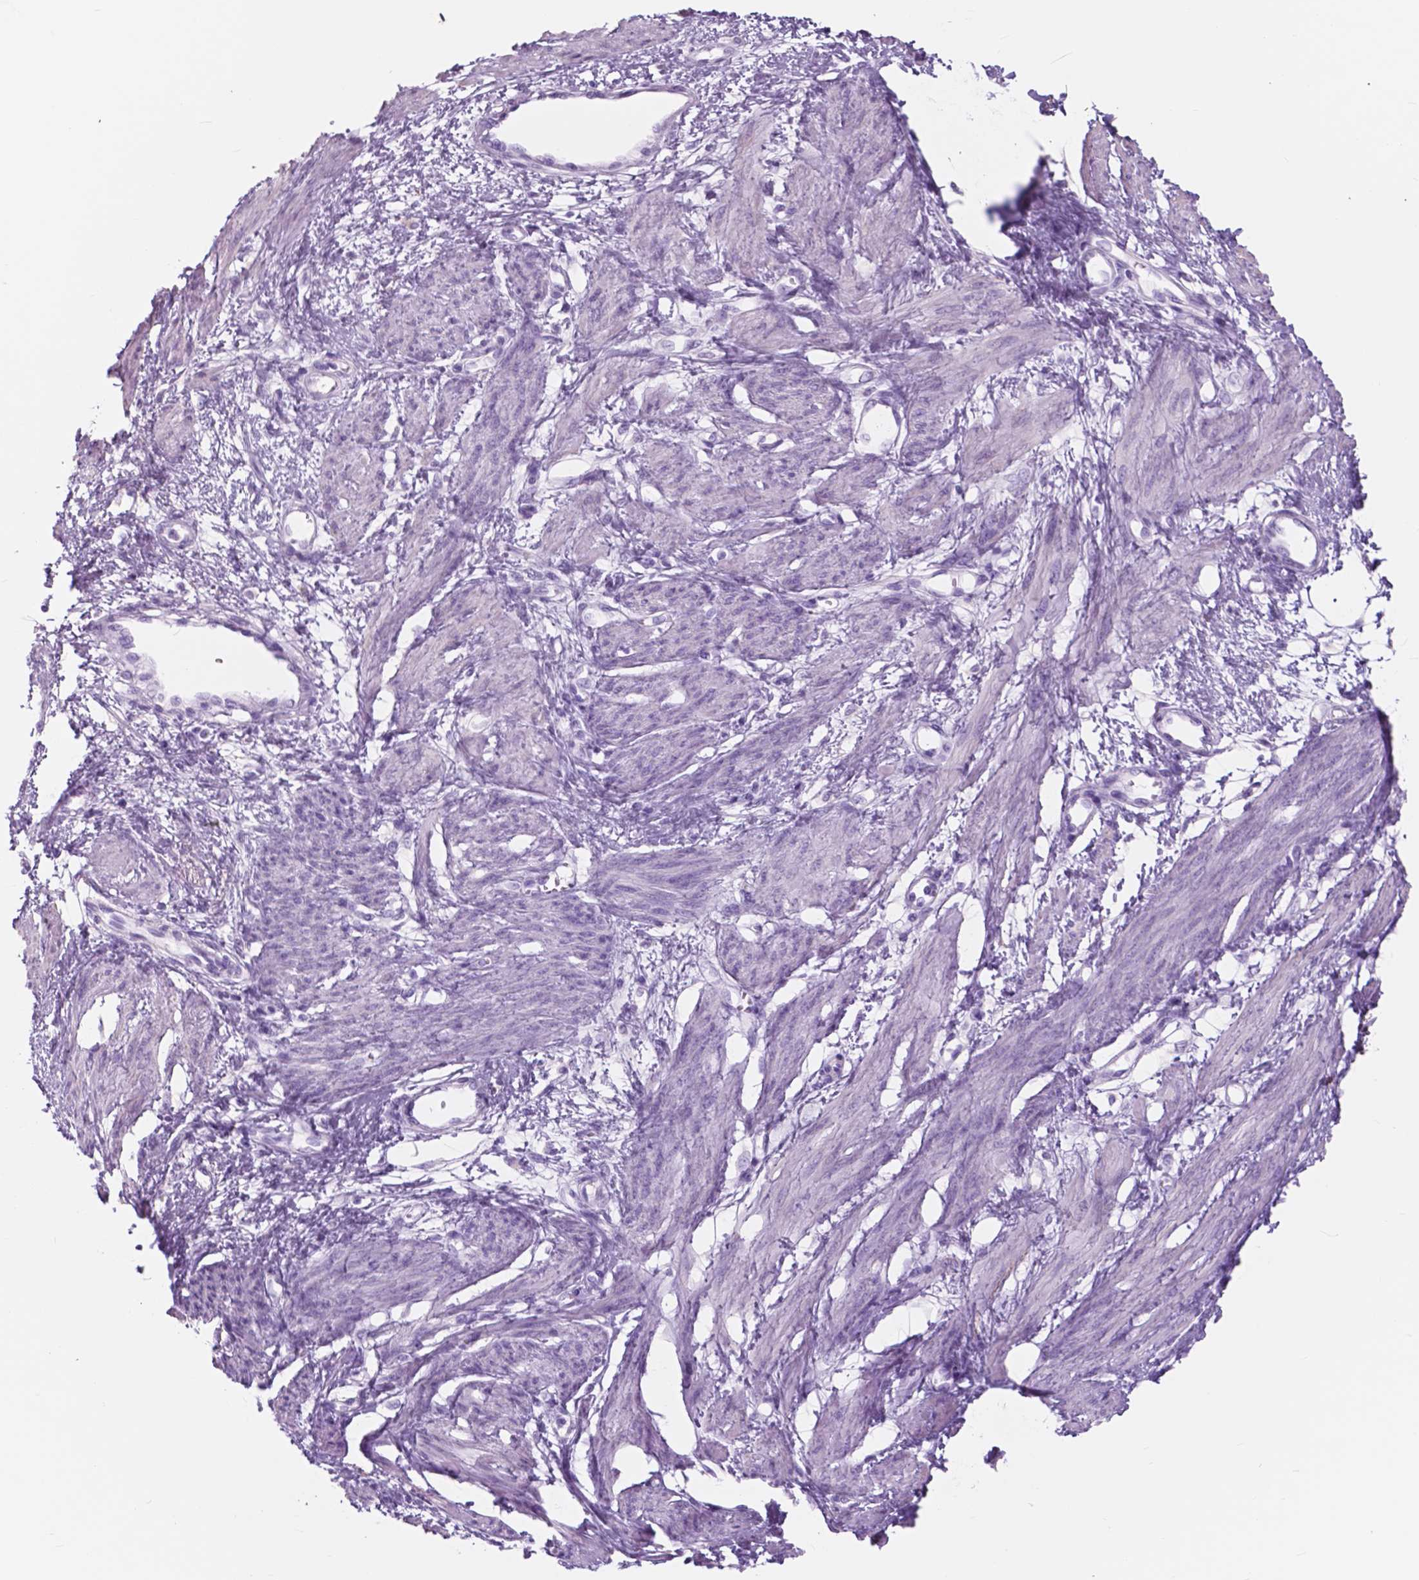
{"staining": {"intensity": "negative", "quantity": "none", "location": "none"}, "tissue": "smooth muscle", "cell_type": "Smooth muscle cells", "image_type": "normal", "snomed": [{"axis": "morphology", "description": "Normal tissue, NOS"}, {"axis": "topography", "description": "Smooth muscle"}, {"axis": "topography", "description": "Uterus"}], "caption": "Immunohistochemical staining of unremarkable smooth muscle displays no significant positivity in smooth muscle cells. (Stains: DAB (3,3'-diaminobenzidine) immunohistochemistry (IHC) with hematoxylin counter stain, Microscopy: brightfield microscopy at high magnification).", "gene": "FXYD2", "patient": {"sex": "female", "age": 39}}